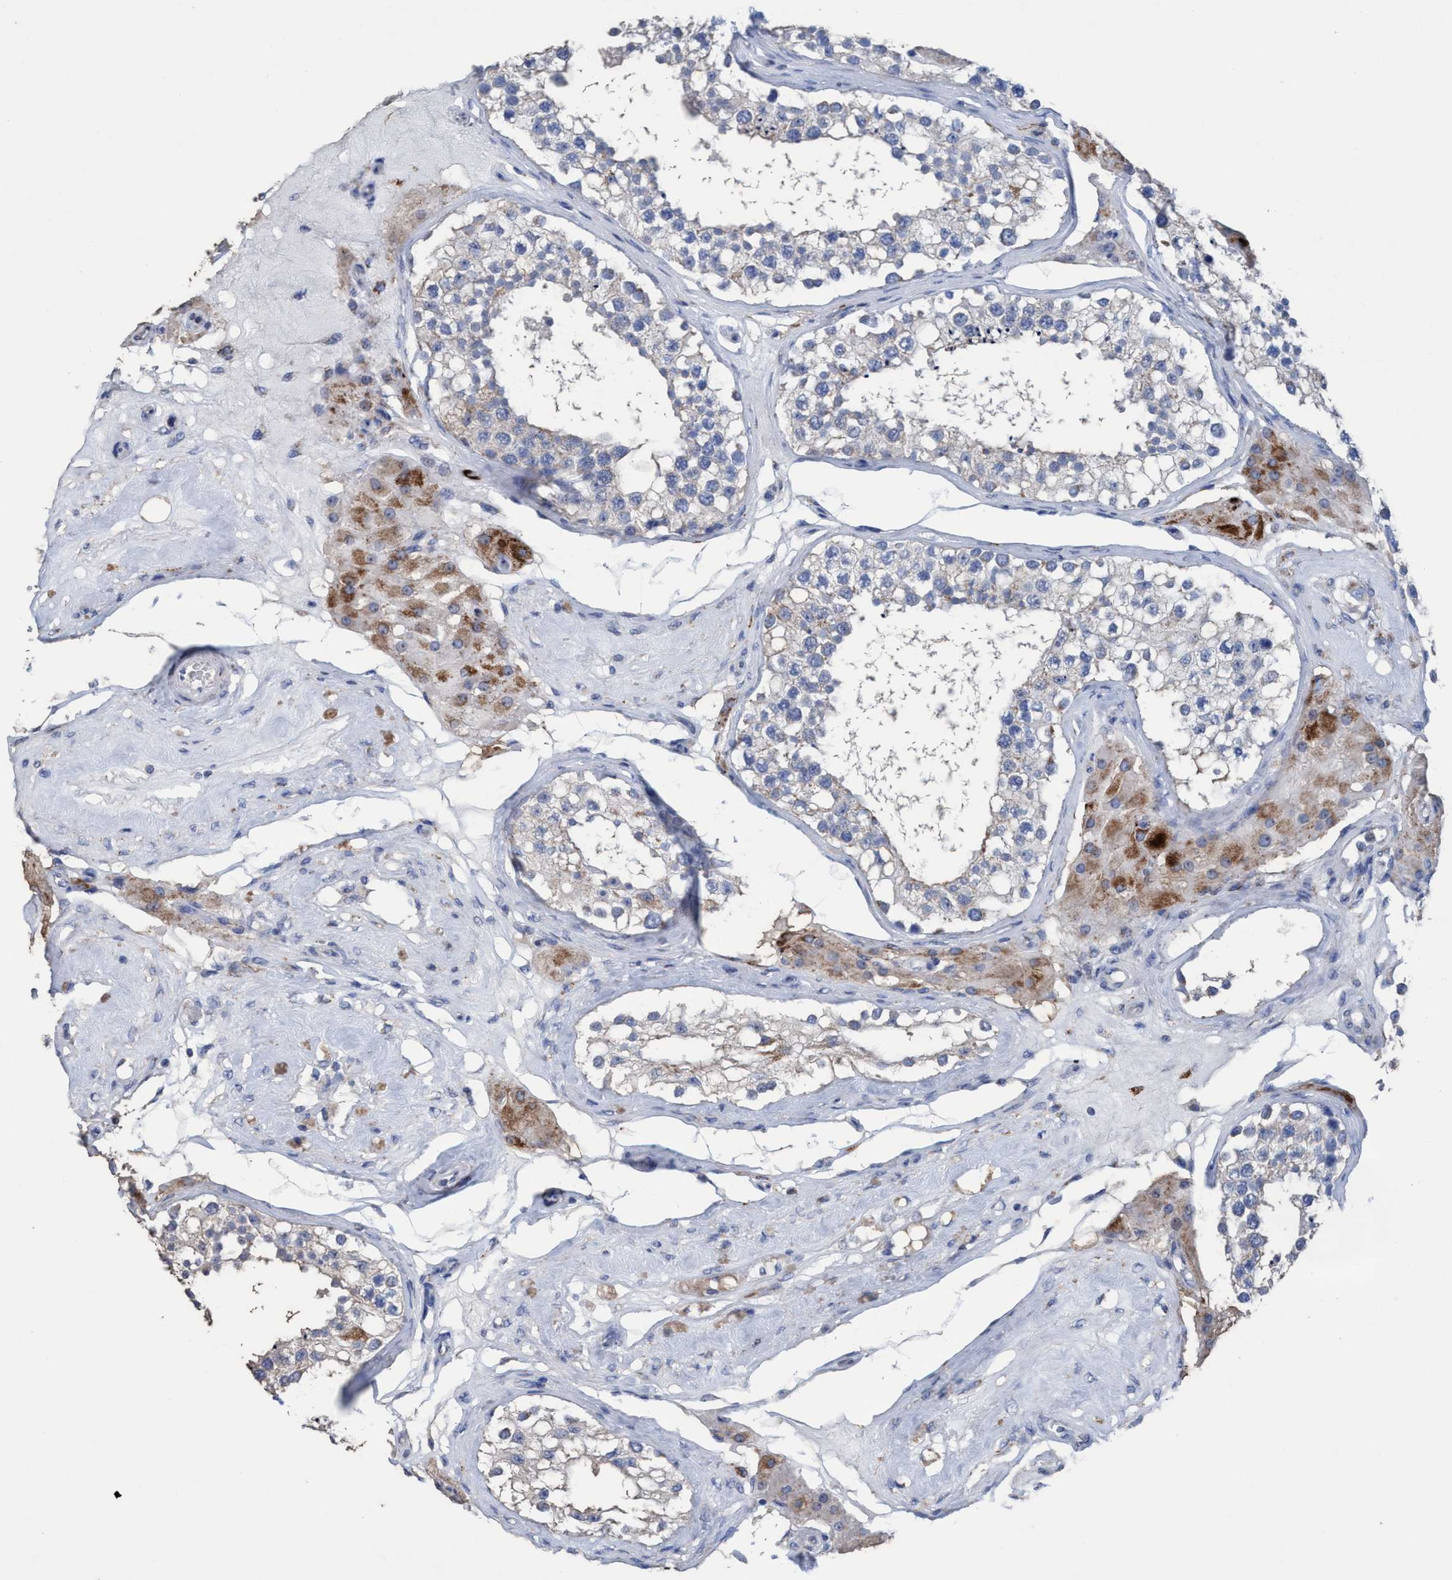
{"staining": {"intensity": "negative", "quantity": "none", "location": "none"}, "tissue": "testis", "cell_type": "Cells in seminiferous ducts", "image_type": "normal", "snomed": [{"axis": "morphology", "description": "Normal tissue, NOS"}, {"axis": "topography", "description": "Testis"}], "caption": "Immunohistochemistry (IHC) of unremarkable testis exhibits no positivity in cells in seminiferous ducts.", "gene": "RSAD1", "patient": {"sex": "male", "age": 68}}